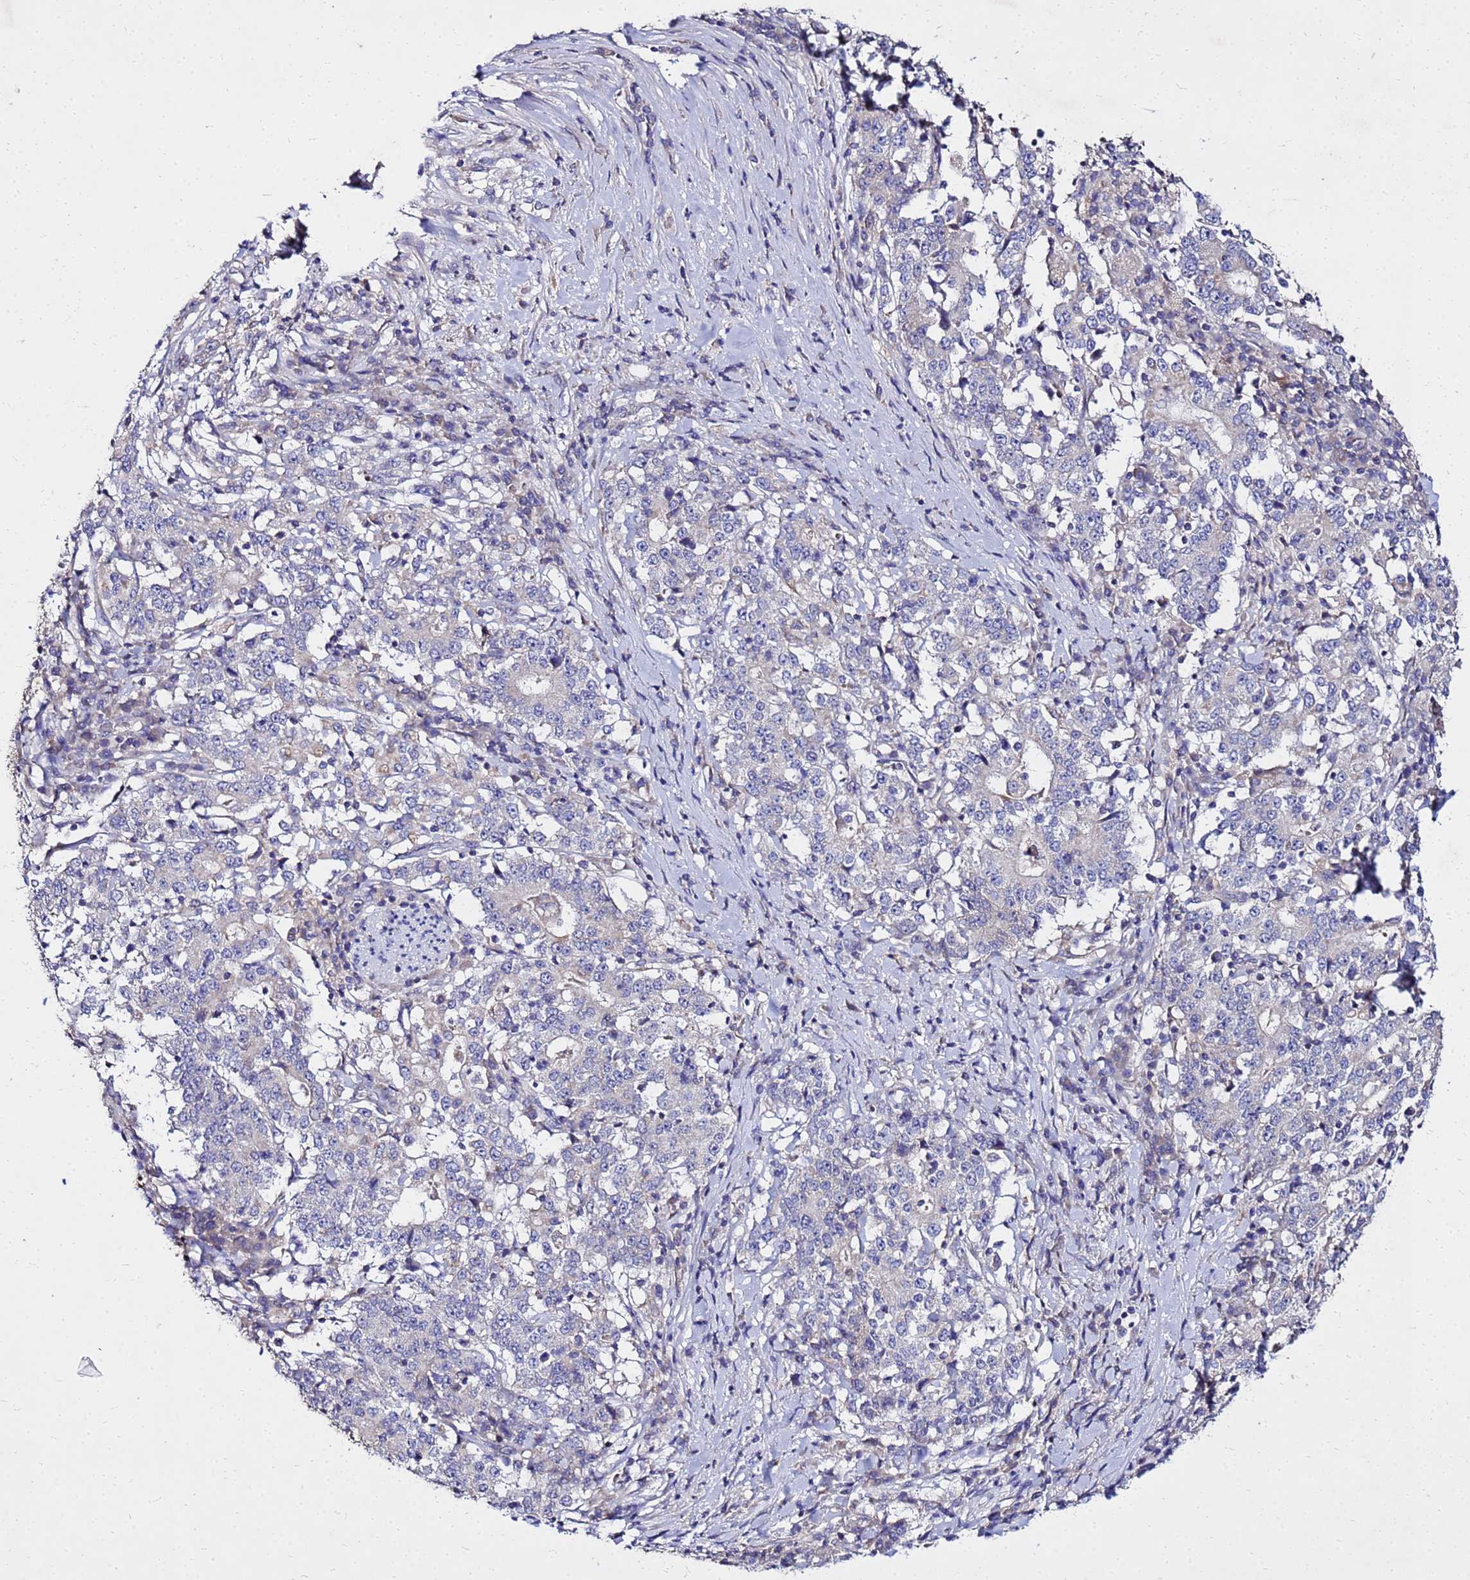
{"staining": {"intensity": "negative", "quantity": "none", "location": "none"}, "tissue": "stomach cancer", "cell_type": "Tumor cells", "image_type": "cancer", "snomed": [{"axis": "morphology", "description": "Adenocarcinoma, NOS"}, {"axis": "topography", "description": "Stomach"}], "caption": "Stomach cancer was stained to show a protein in brown. There is no significant positivity in tumor cells.", "gene": "COX14", "patient": {"sex": "male", "age": 59}}